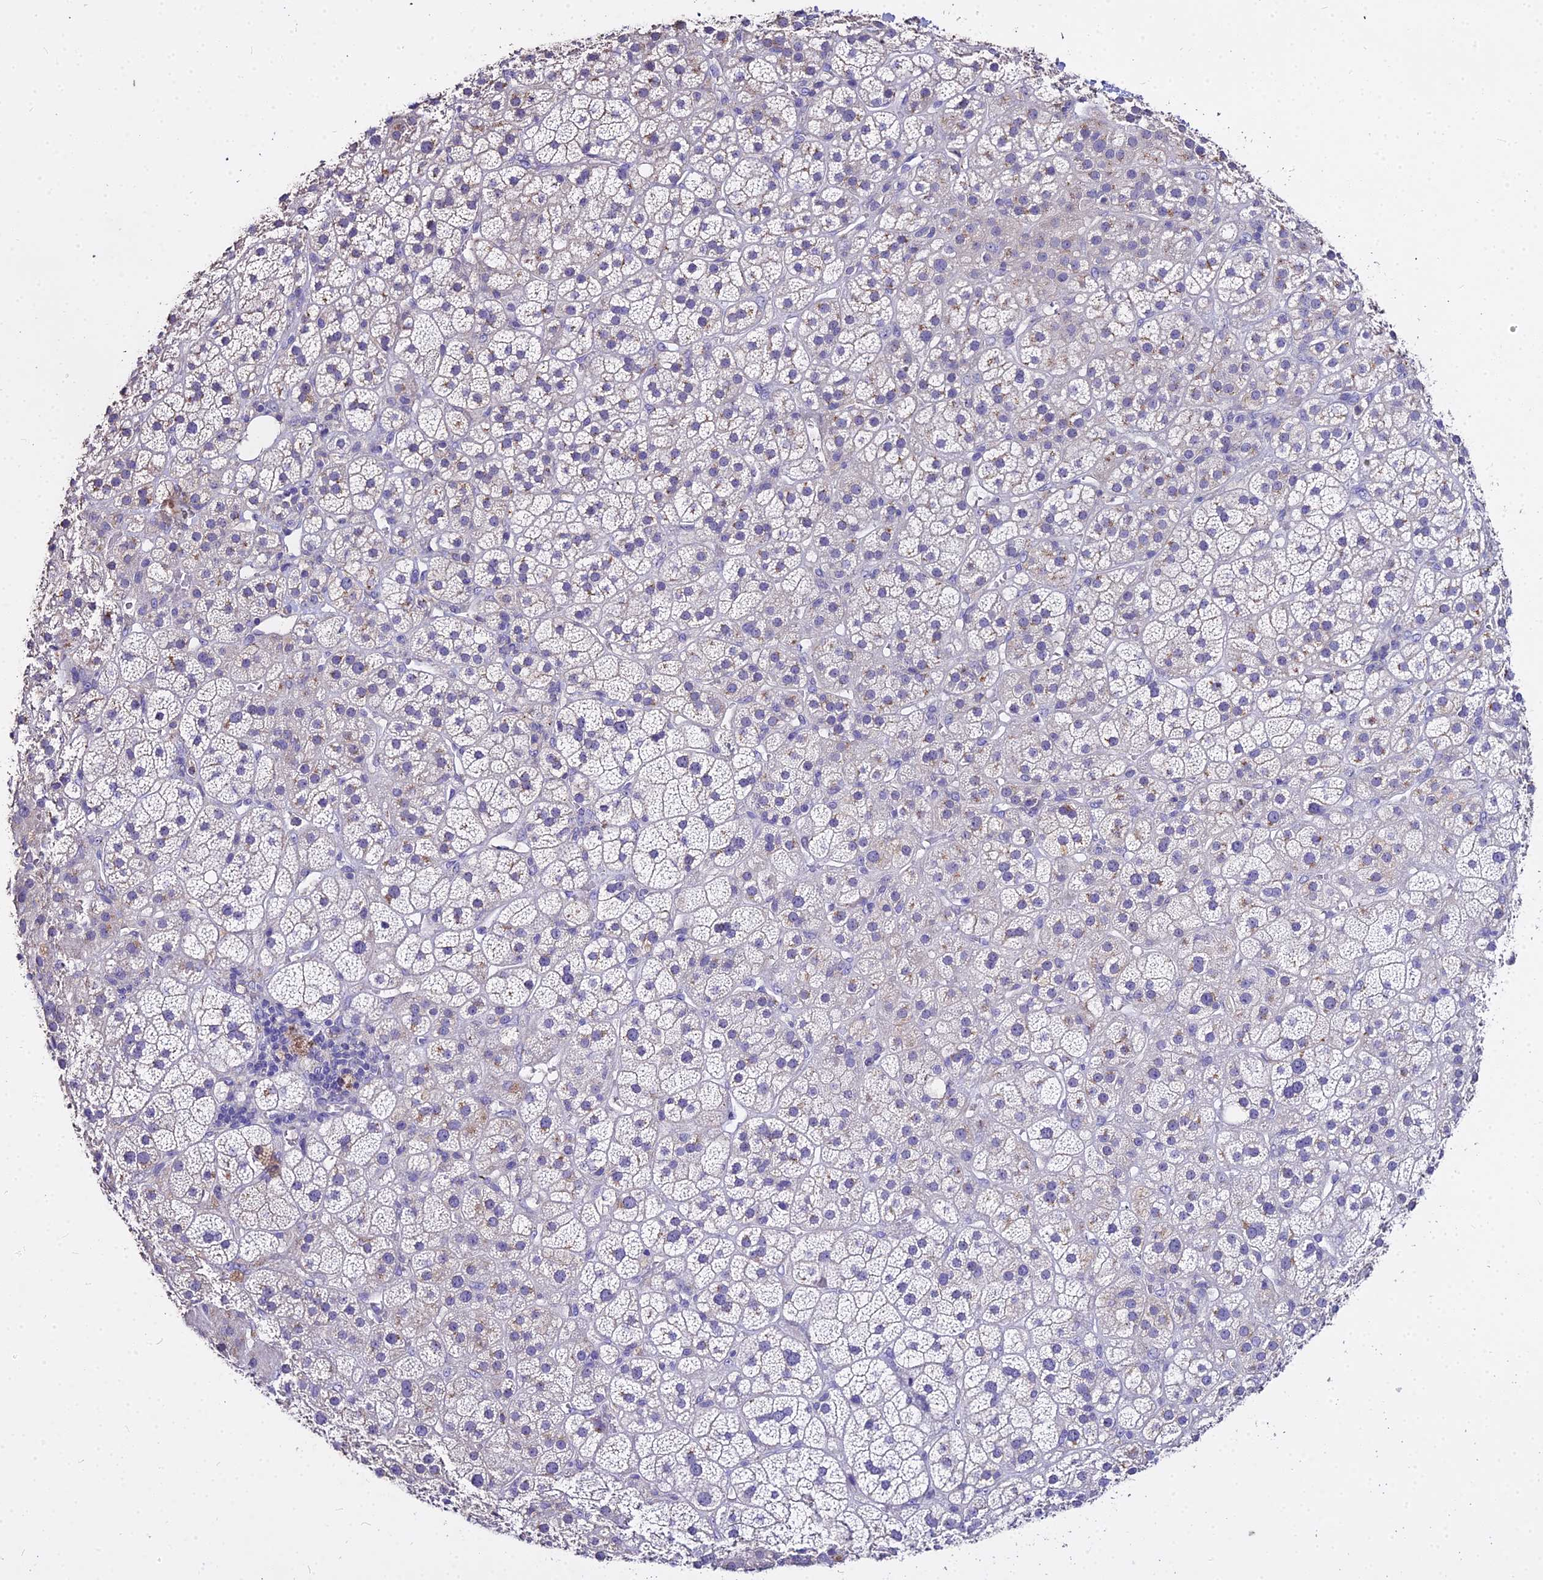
{"staining": {"intensity": "negative", "quantity": "none", "location": "none"}, "tissue": "adrenal gland", "cell_type": "Glandular cells", "image_type": "normal", "snomed": [{"axis": "morphology", "description": "Normal tissue, NOS"}, {"axis": "topography", "description": "Adrenal gland"}], "caption": "High magnification brightfield microscopy of unremarkable adrenal gland stained with DAB (3,3'-diaminobenzidine) (brown) and counterstained with hematoxylin (blue): glandular cells show no significant positivity. The staining was performed using DAB to visualize the protein expression in brown, while the nuclei were stained in blue with hematoxylin (Magnification: 20x).", "gene": "GLYAT", "patient": {"sex": "female", "age": 70}}